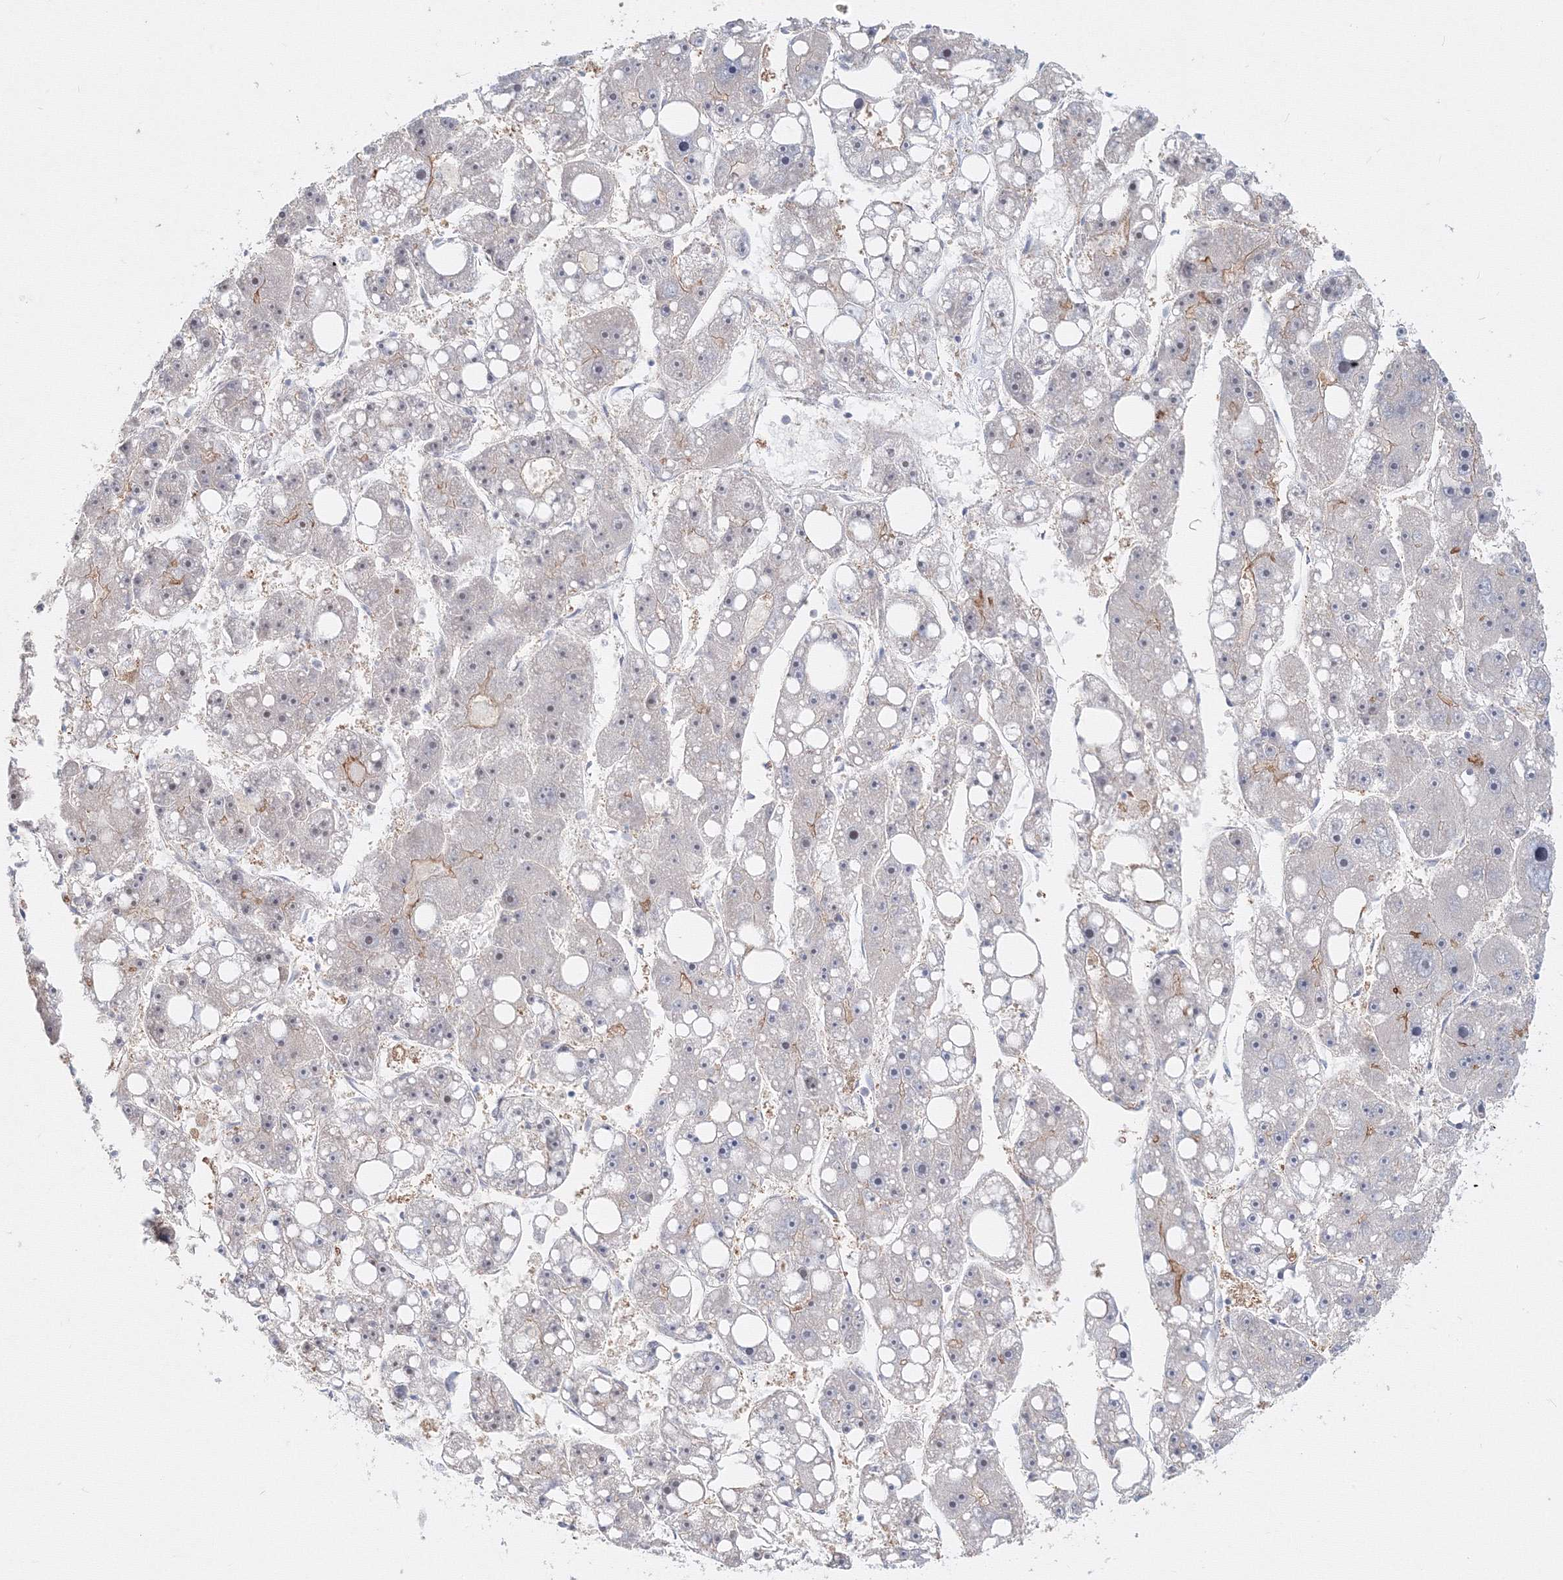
{"staining": {"intensity": "moderate", "quantity": "<25%", "location": "cytoplasmic/membranous"}, "tissue": "liver cancer", "cell_type": "Tumor cells", "image_type": "cancer", "snomed": [{"axis": "morphology", "description": "Carcinoma, Hepatocellular, NOS"}, {"axis": "topography", "description": "Liver"}], "caption": "Moderate cytoplasmic/membranous expression for a protein is appreciated in approximately <25% of tumor cells of liver cancer using immunohistochemistry (IHC).", "gene": "ARHGAP21", "patient": {"sex": "female", "age": 61}}